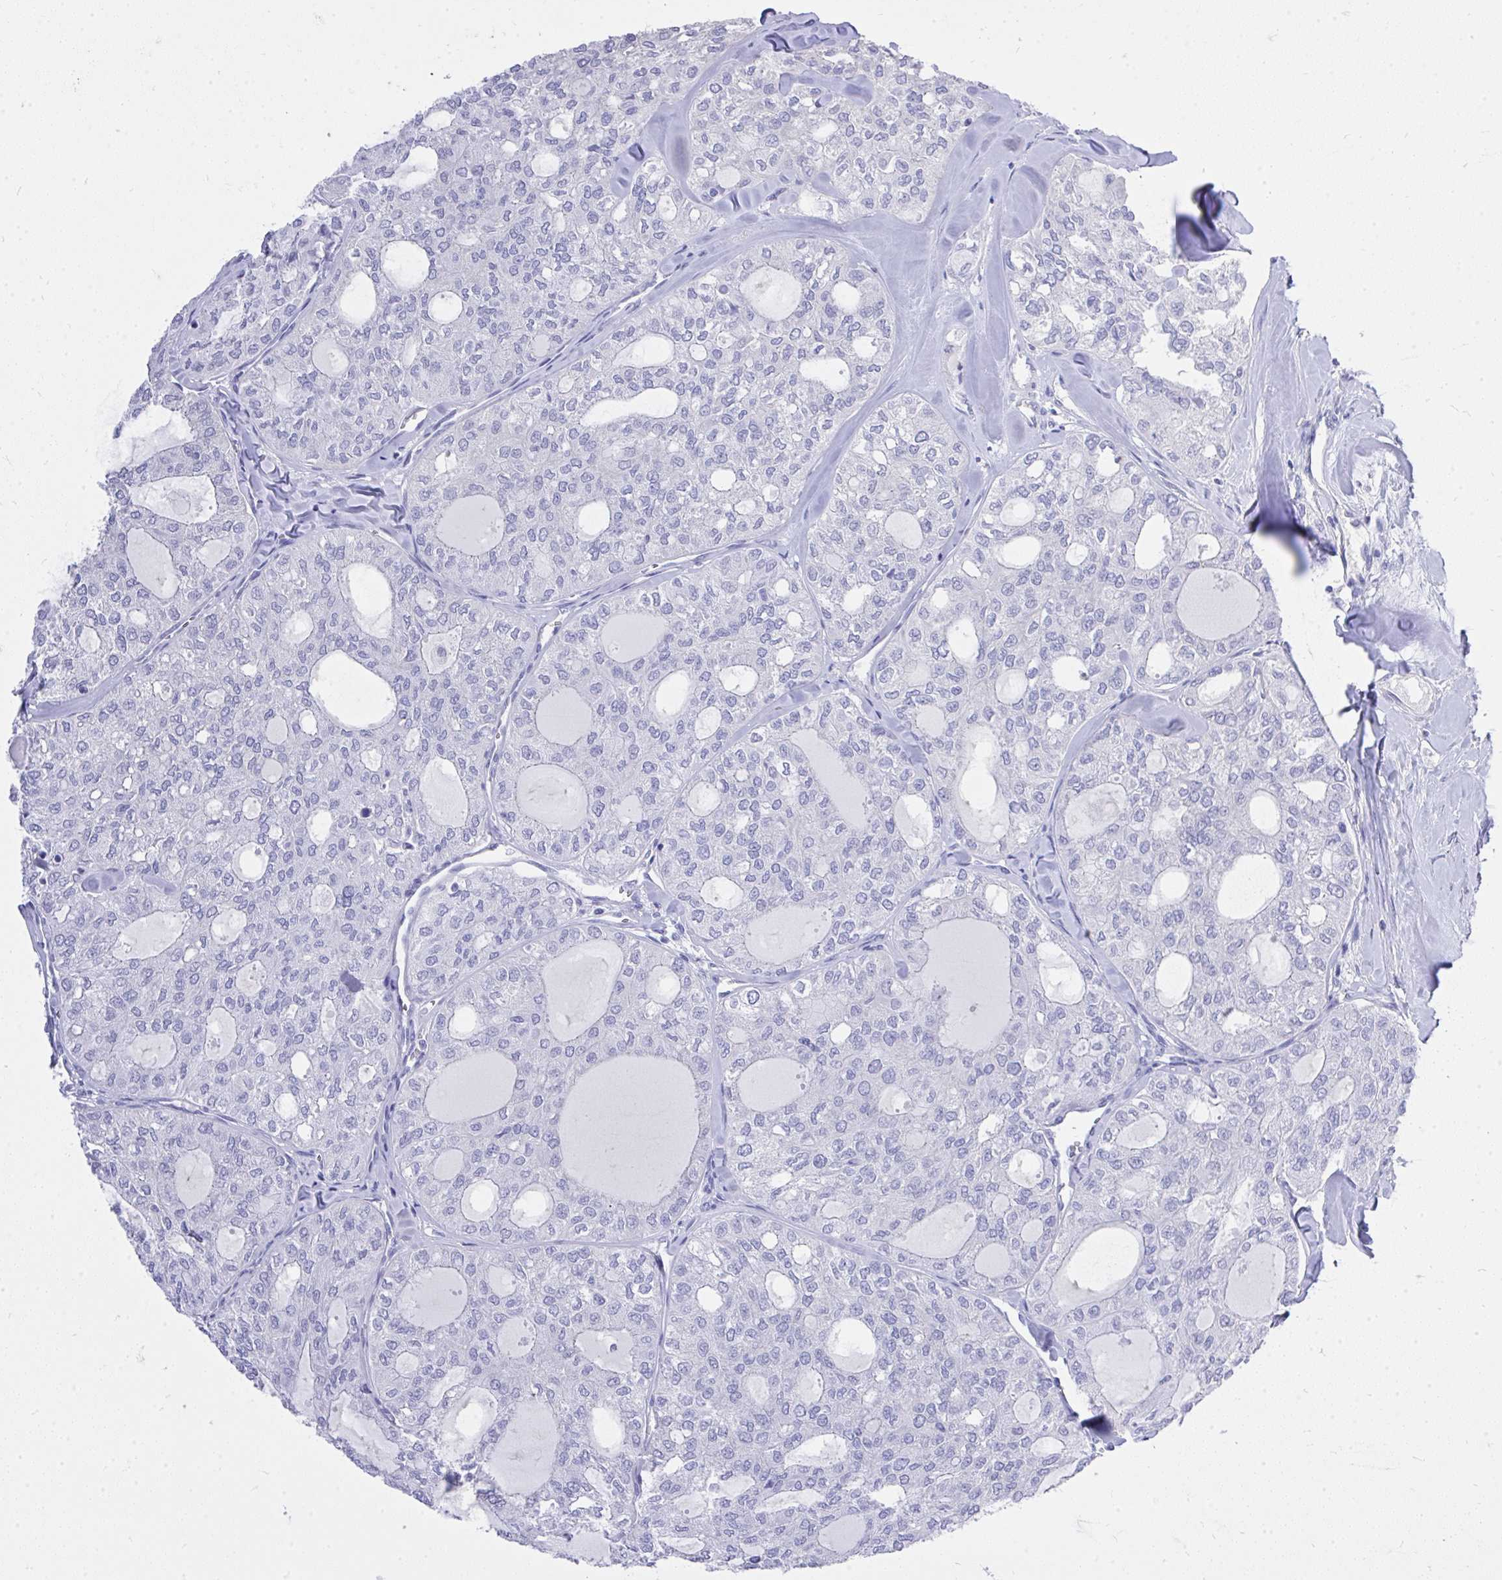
{"staining": {"intensity": "negative", "quantity": "none", "location": "none"}, "tissue": "thyroid cancer", "cell_type": "Tumor cells", "image_type": "cancer", "snomed": [{"axis": "morphology", "description": "Follicular adenoma carcinoma, NOS"}, {"axis": "topography", "description": "Thyroid gland"}], "caption": "There is no significant staining in tumor cells of follicular adenoma carcinoma (thyroid).", "gene": "MS4A12", "patient": {"sex": "male", "age": 75}}